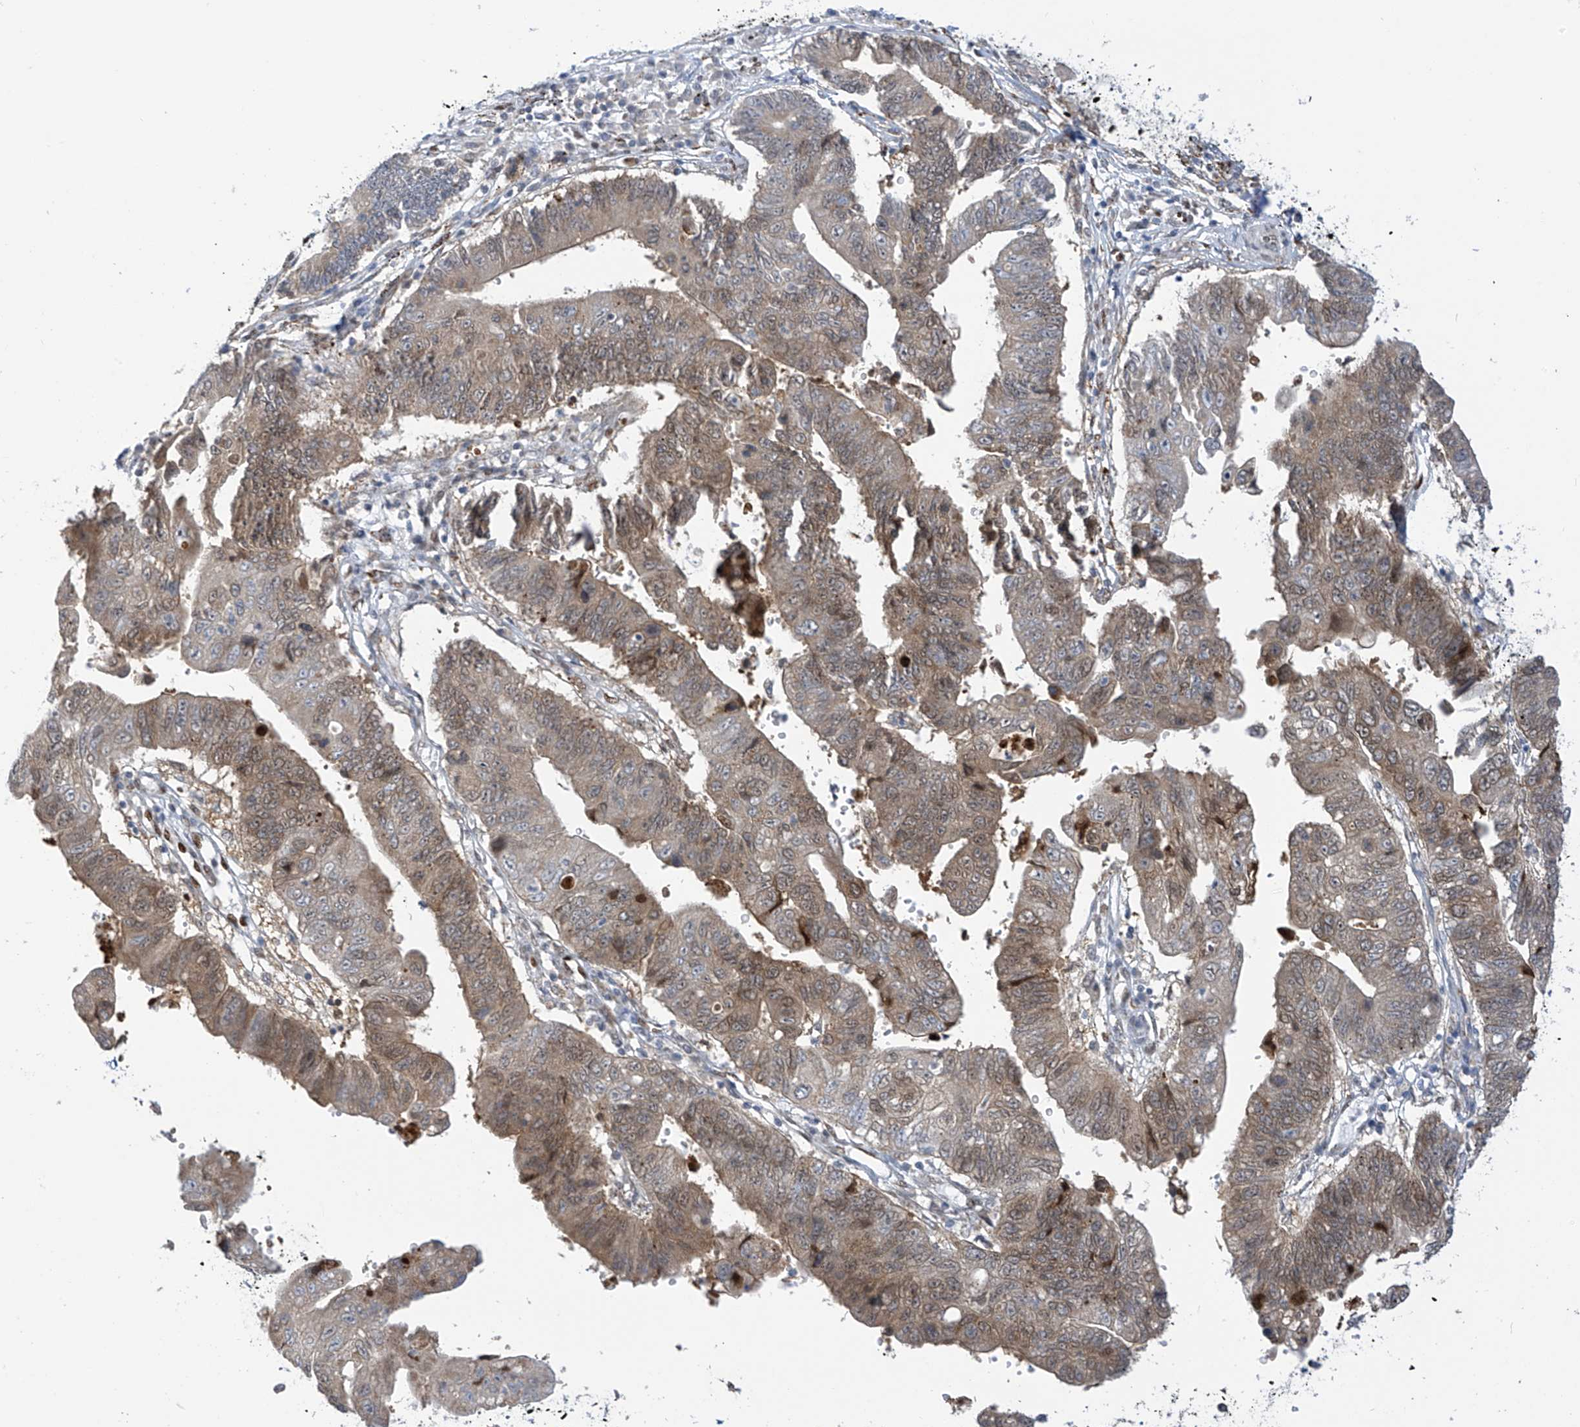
{"staining": {"intensity": "moderate", "quantity": "25%-75%", "location": "cytoplasmic/membranous"}, "tissue": "stomach cancer", "cell_type": "Tumor cells", "image_type": "cancer", "snomed": [{"axis": "morphology", "description": "Adenocarcinoma, NOS"}, {"axis": "topography", "description": "Stomach"}], "caption": "This is an image of immunohistochemistry staining of stomach cancer (adenocarcinoma), which shows moderate staining in the cytoplasmic/membranous of tumor cells.", "gene": "PM20D2", "patient": {"sex": "male", "age": 59}}